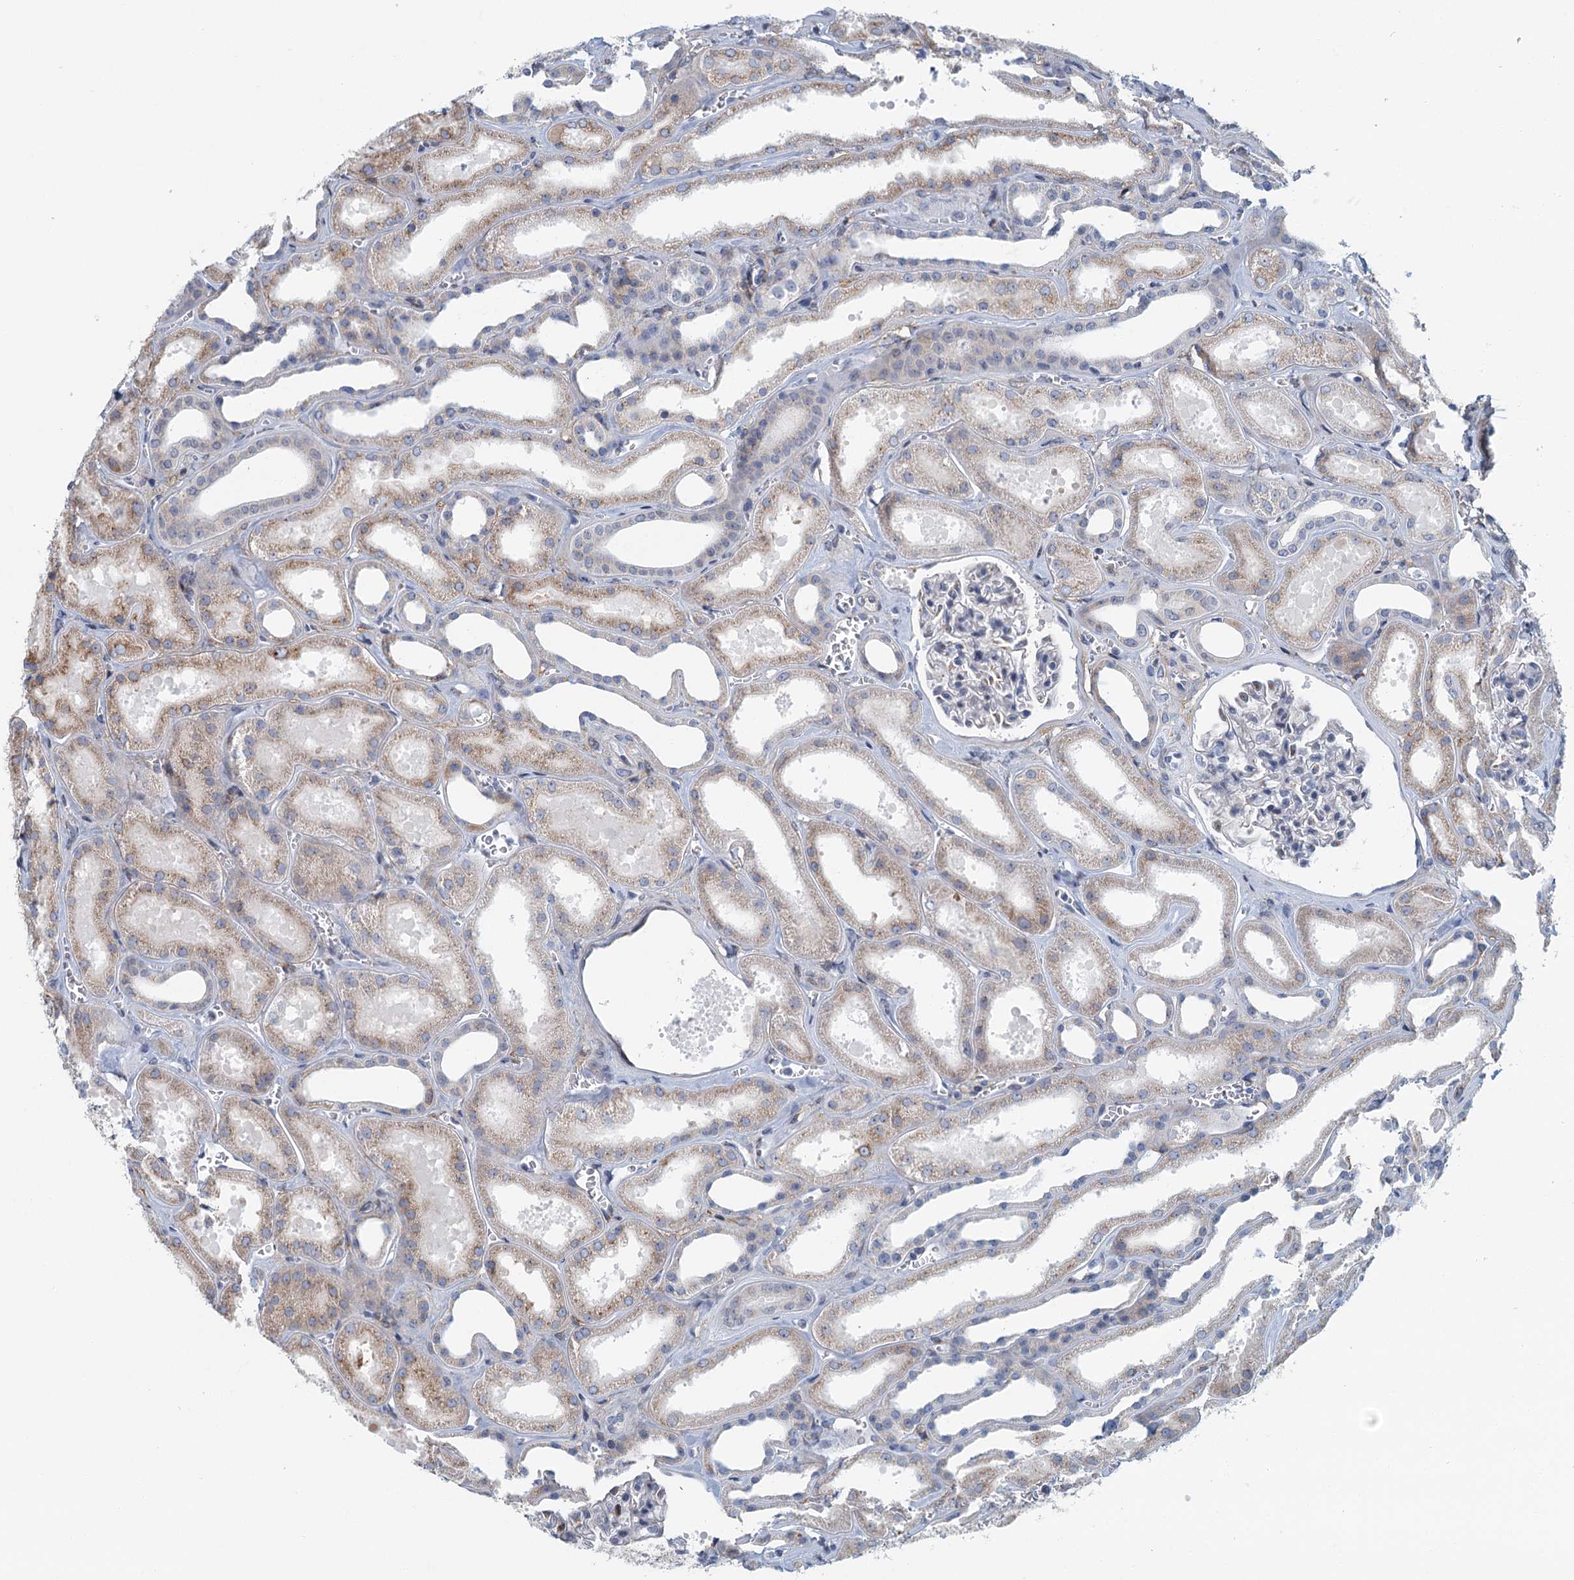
{"staining": {"intensity": "negative", "quantity": "none", "location": "none"}, "tissue": "kidney", "cell_type": "Cells in glomeruli", "image_type": "normal", "snomed": [{"axis": "morphology", "description": "Normal tissue, NOS"}, {"axis": "morphology", "description": "Adenocarcinoma, NOS"}, {"axis": "topography", "description": "Kidney"}], "caption": "This is a histopathology image of immunohistochemistry staining of unremarkable kidney, which shows no positivity in cells in glomeruli. The staining is performed using DAB (3,3'-diaminobenzidine) brown chromogen with nuclei counter-stained in using hematoxylin.", "gene": "ZNF527", "patient": {"sex": "female", "age": 68}}